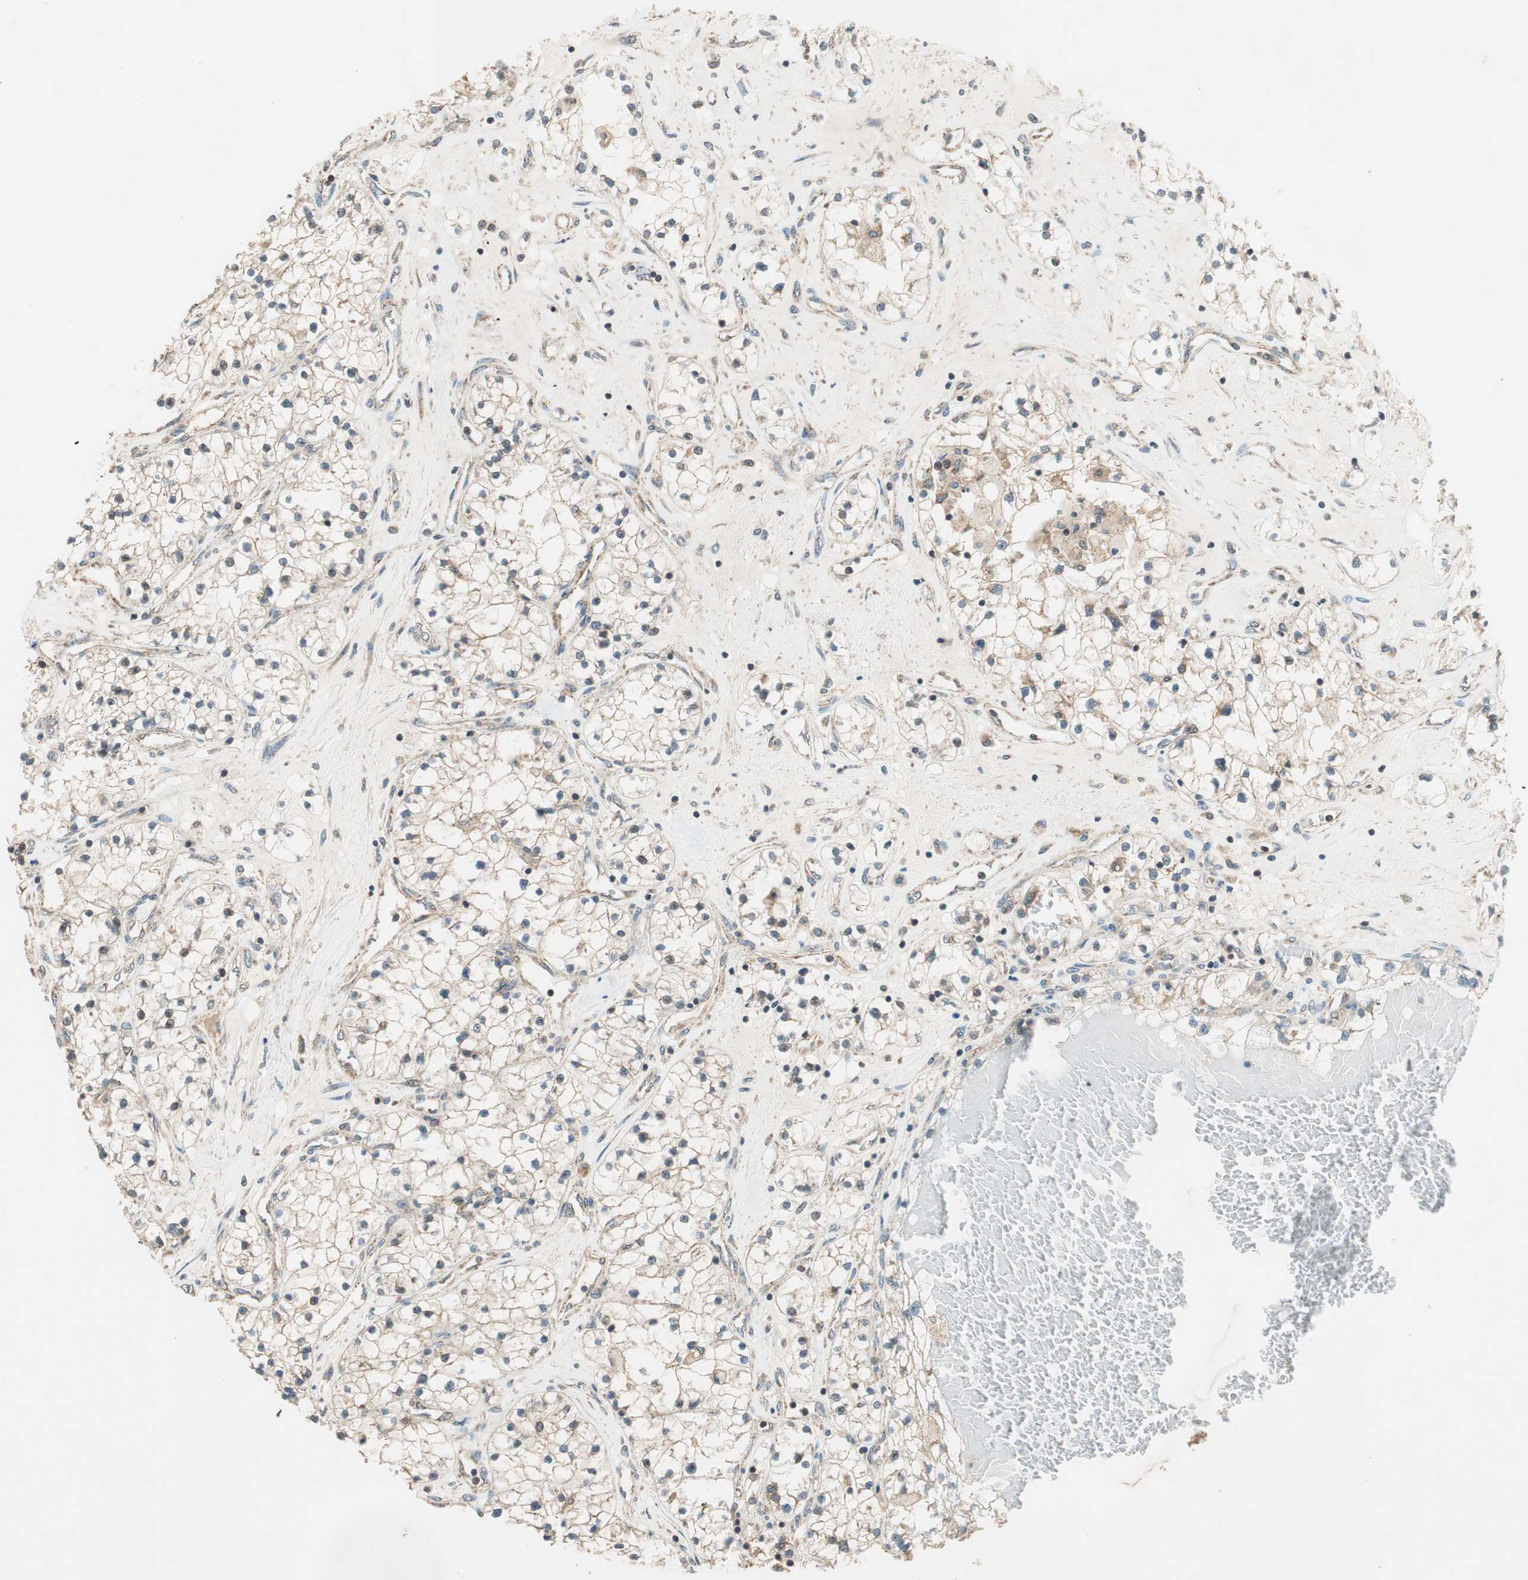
{"staining": {"intensity": "weak", "quantity": "25%-75%", "location": "cytoplasmic/membranous"}, "tissue": "renal cancer", "cell_type": "Tumor cells", "image_type": "cancer", "snomed": [{"axis": "morphology", "description": "Adenocarcinoma, NOS"}, {"axis": "topography", "description": "Kidney"}], "caption": "Adenocarcinoma (renal) stained with immunohistochemistry (IHC) exhibits weak cytoplasmic/membranous staining in approximately 25%-75% of tumor cells.", "gene": "TRIM21", "patient": {"sex": "male", "age": 68}}